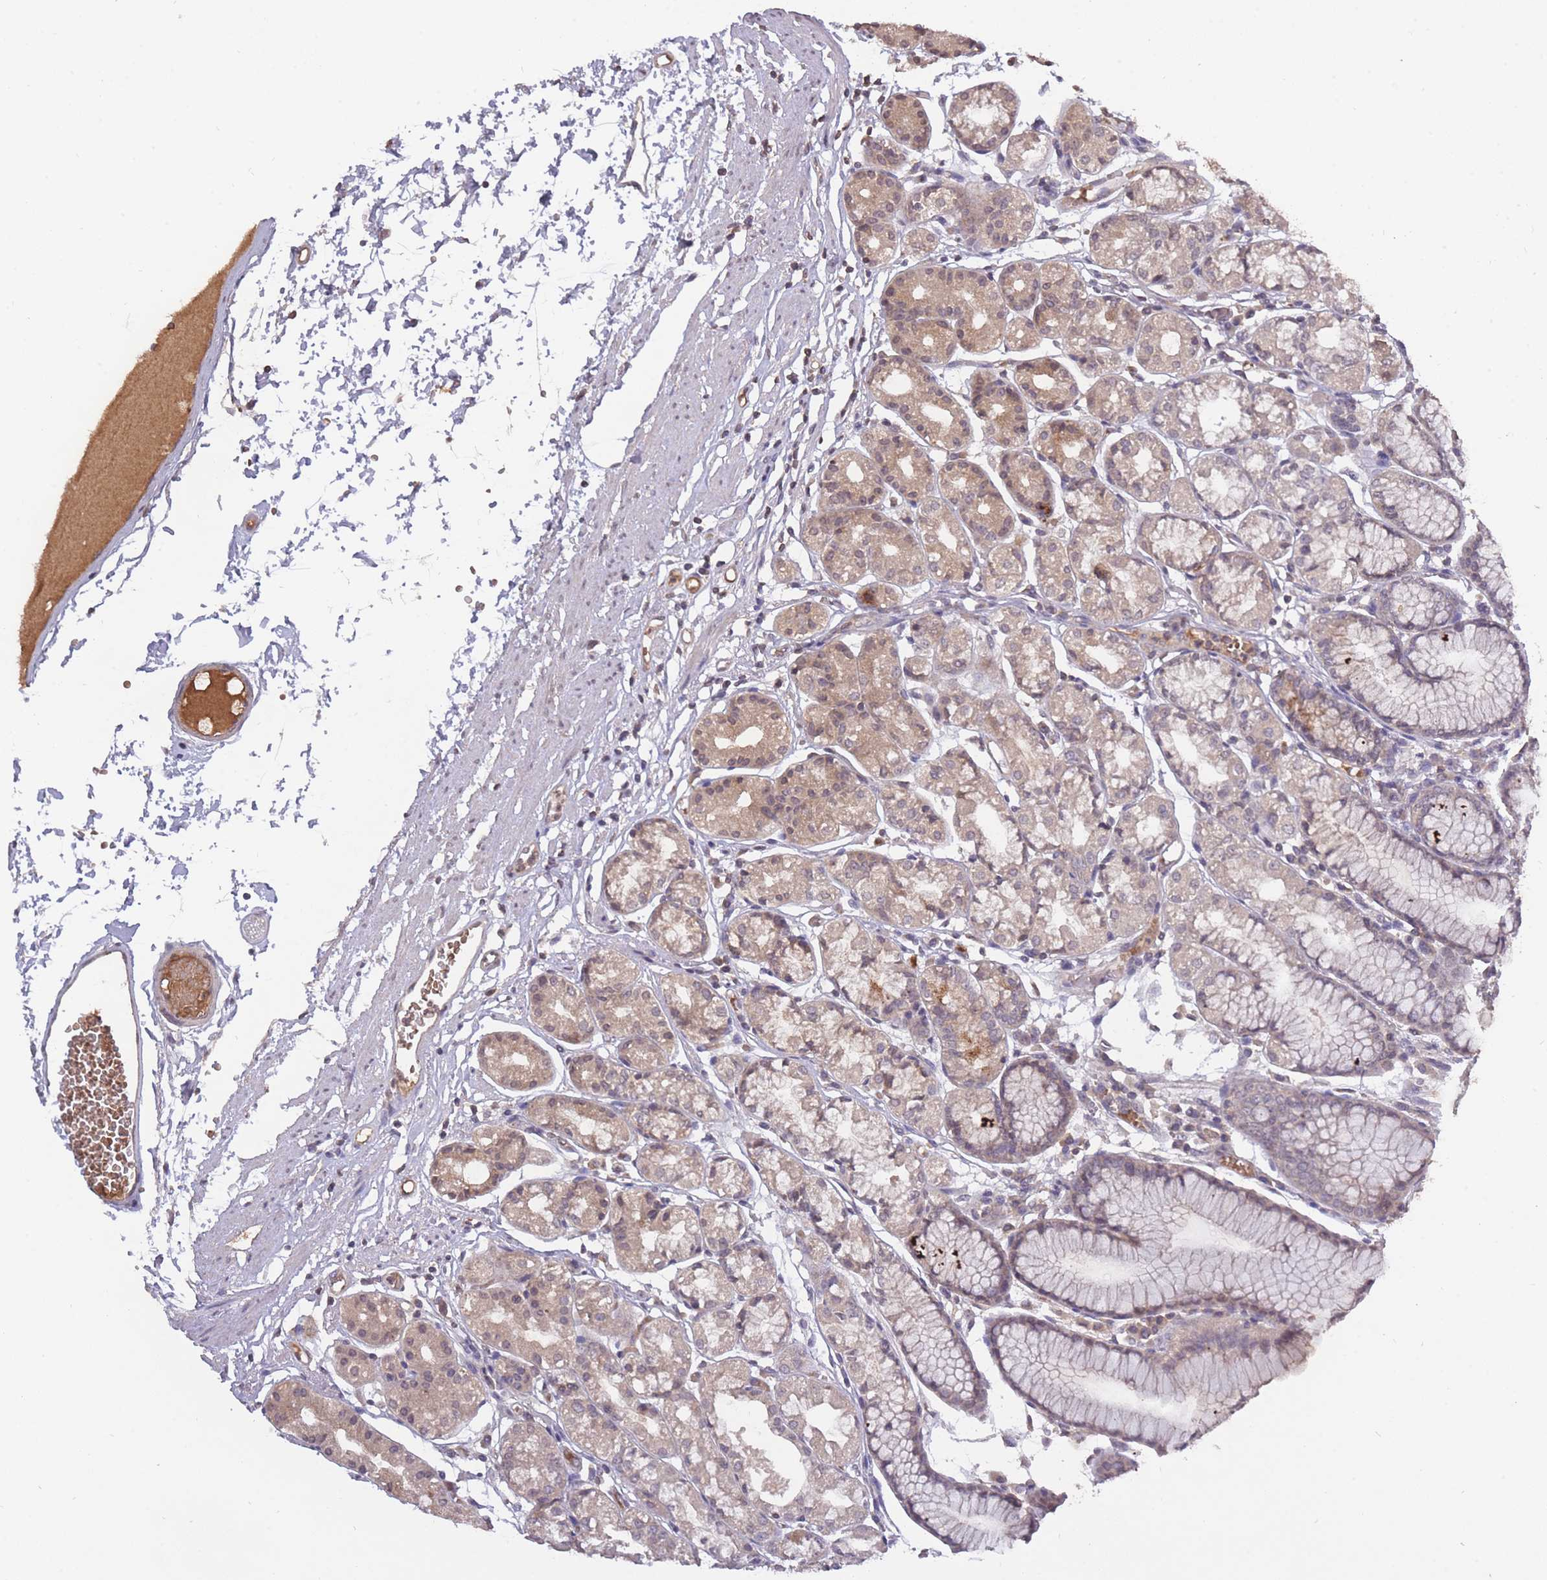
{"staining": {"intensity": "weak", "quantity": "25%-75%", "location": "cytoplasmic/membranous"}, "tissue": "stomach", "cell_type": "Glandular cells", "image_type": "normal", "snomed": [{"axis": "morphology", "description": "Normal tissue, NOS"}, {"axis": "topography", "description": "Stomach"}], "caption": "IHC staining of benign stomach, which shows low levels of weak cytoplasmic/membranous staining in about 25%-75% of glandular cells indicating weak cytoplasmic/membranous protein expression. The staining was performed using DAB (brown) for protein detection and nuclei were counterstained in hematoxylin (blue).", "gene": "ADCYAP1R1", "patient": {"sex": "female", "age": 57}}